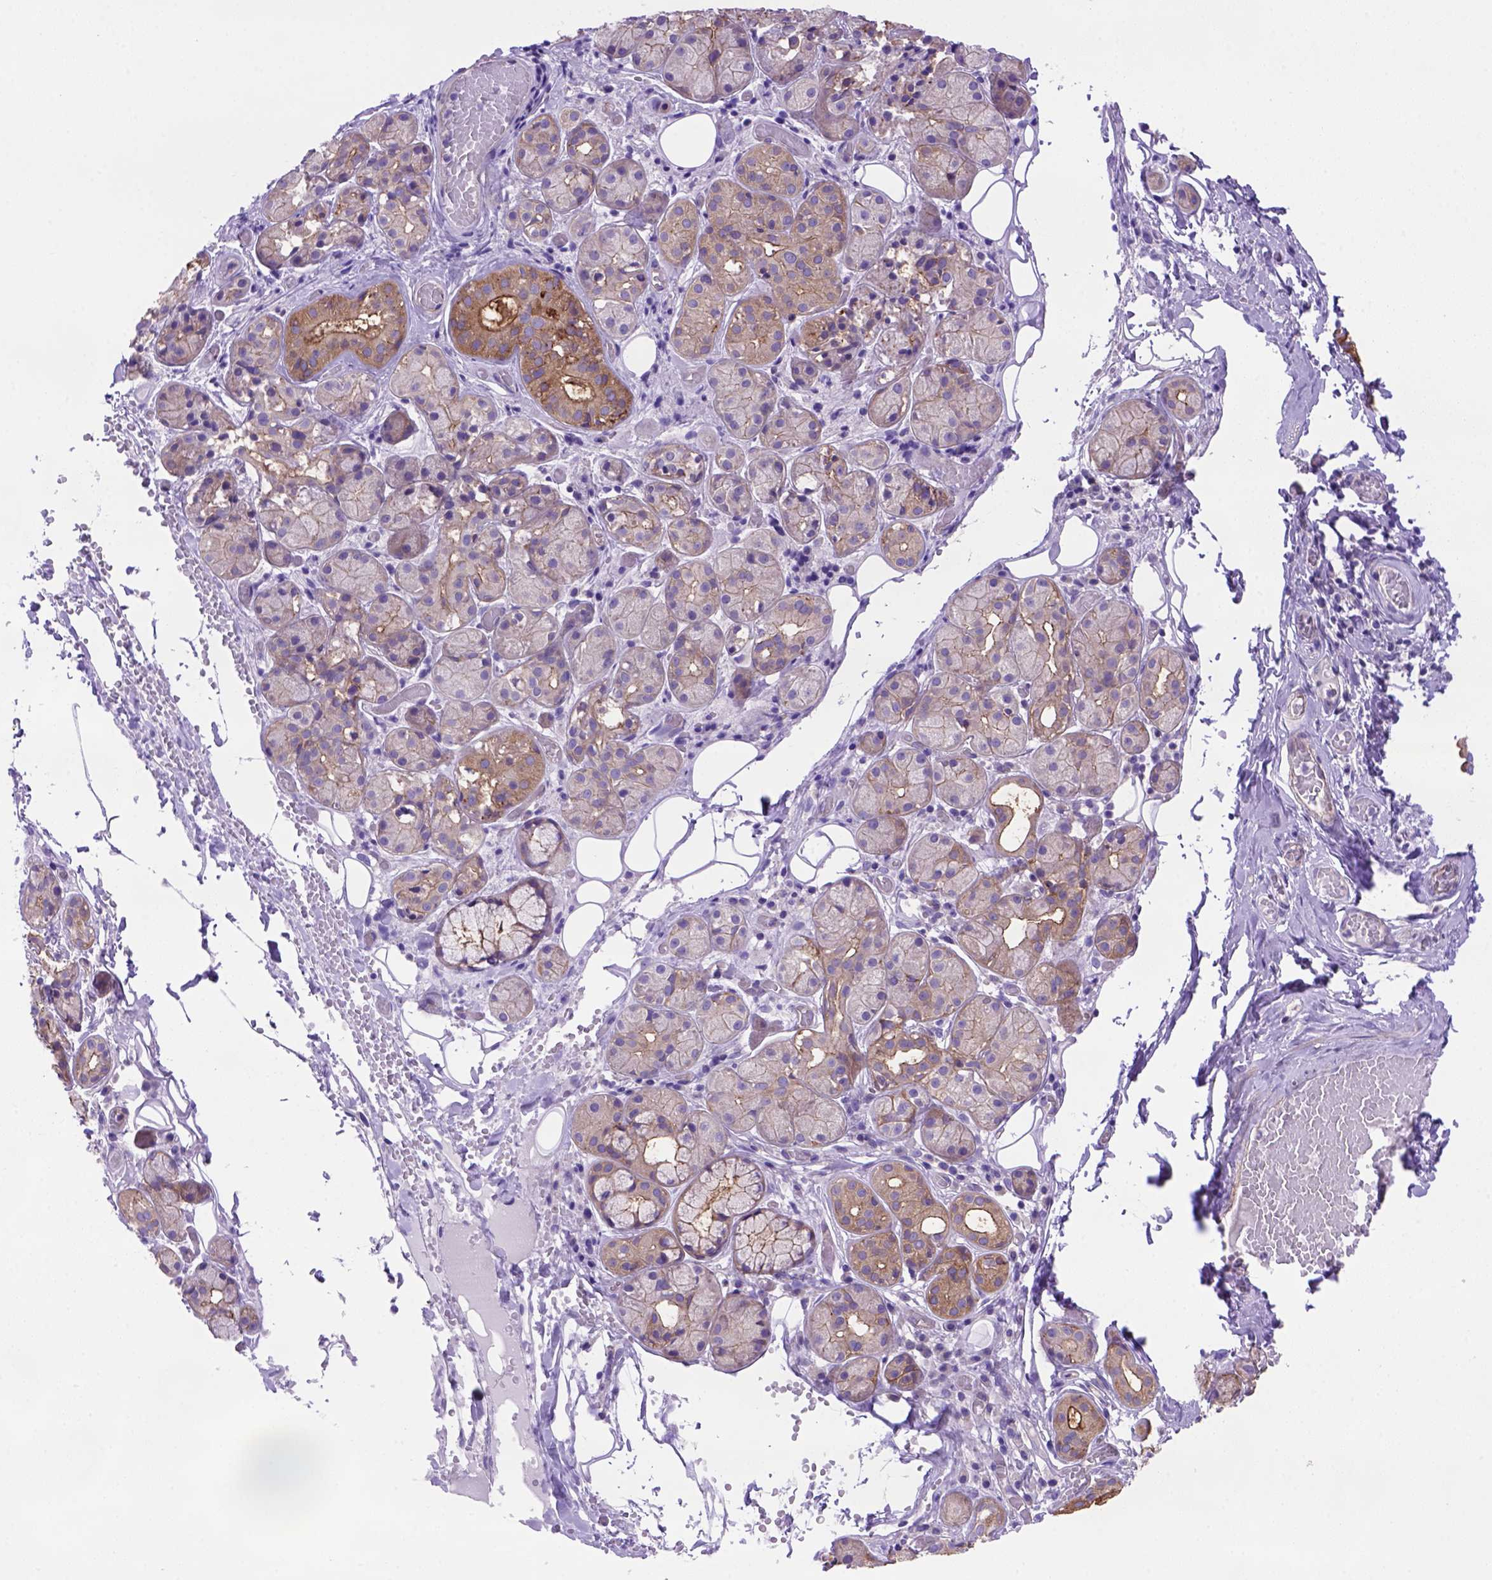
{"staining": {"intensity": "strong", "quantity": "25%-75%", "location": "cytoplasmic/membranous"}, "tissue": "salivary gland", "cell_type": "Glandular cells", "image_type": "normal", "snomed": [{"axis": "morphology", "description": "Normal tissue, NOS"}, {"axis": "topography", "description": "Salivary gland"}, {"axis": "topography", "description": "Peripheral nerve tissue"}], "caption": "A histopathology image of human salivary gland stained for a protein demonstrates strong cytoplasmic/membranous brown staining in glandular cells. Using DAB (3,3'-diaminobenzidine) (brown) and hematoxylin (blue) stains, captured at high magnification using brightfield microscopy.", "gene": "PEX12", "patient": {"sex": "male", "age": 71}}